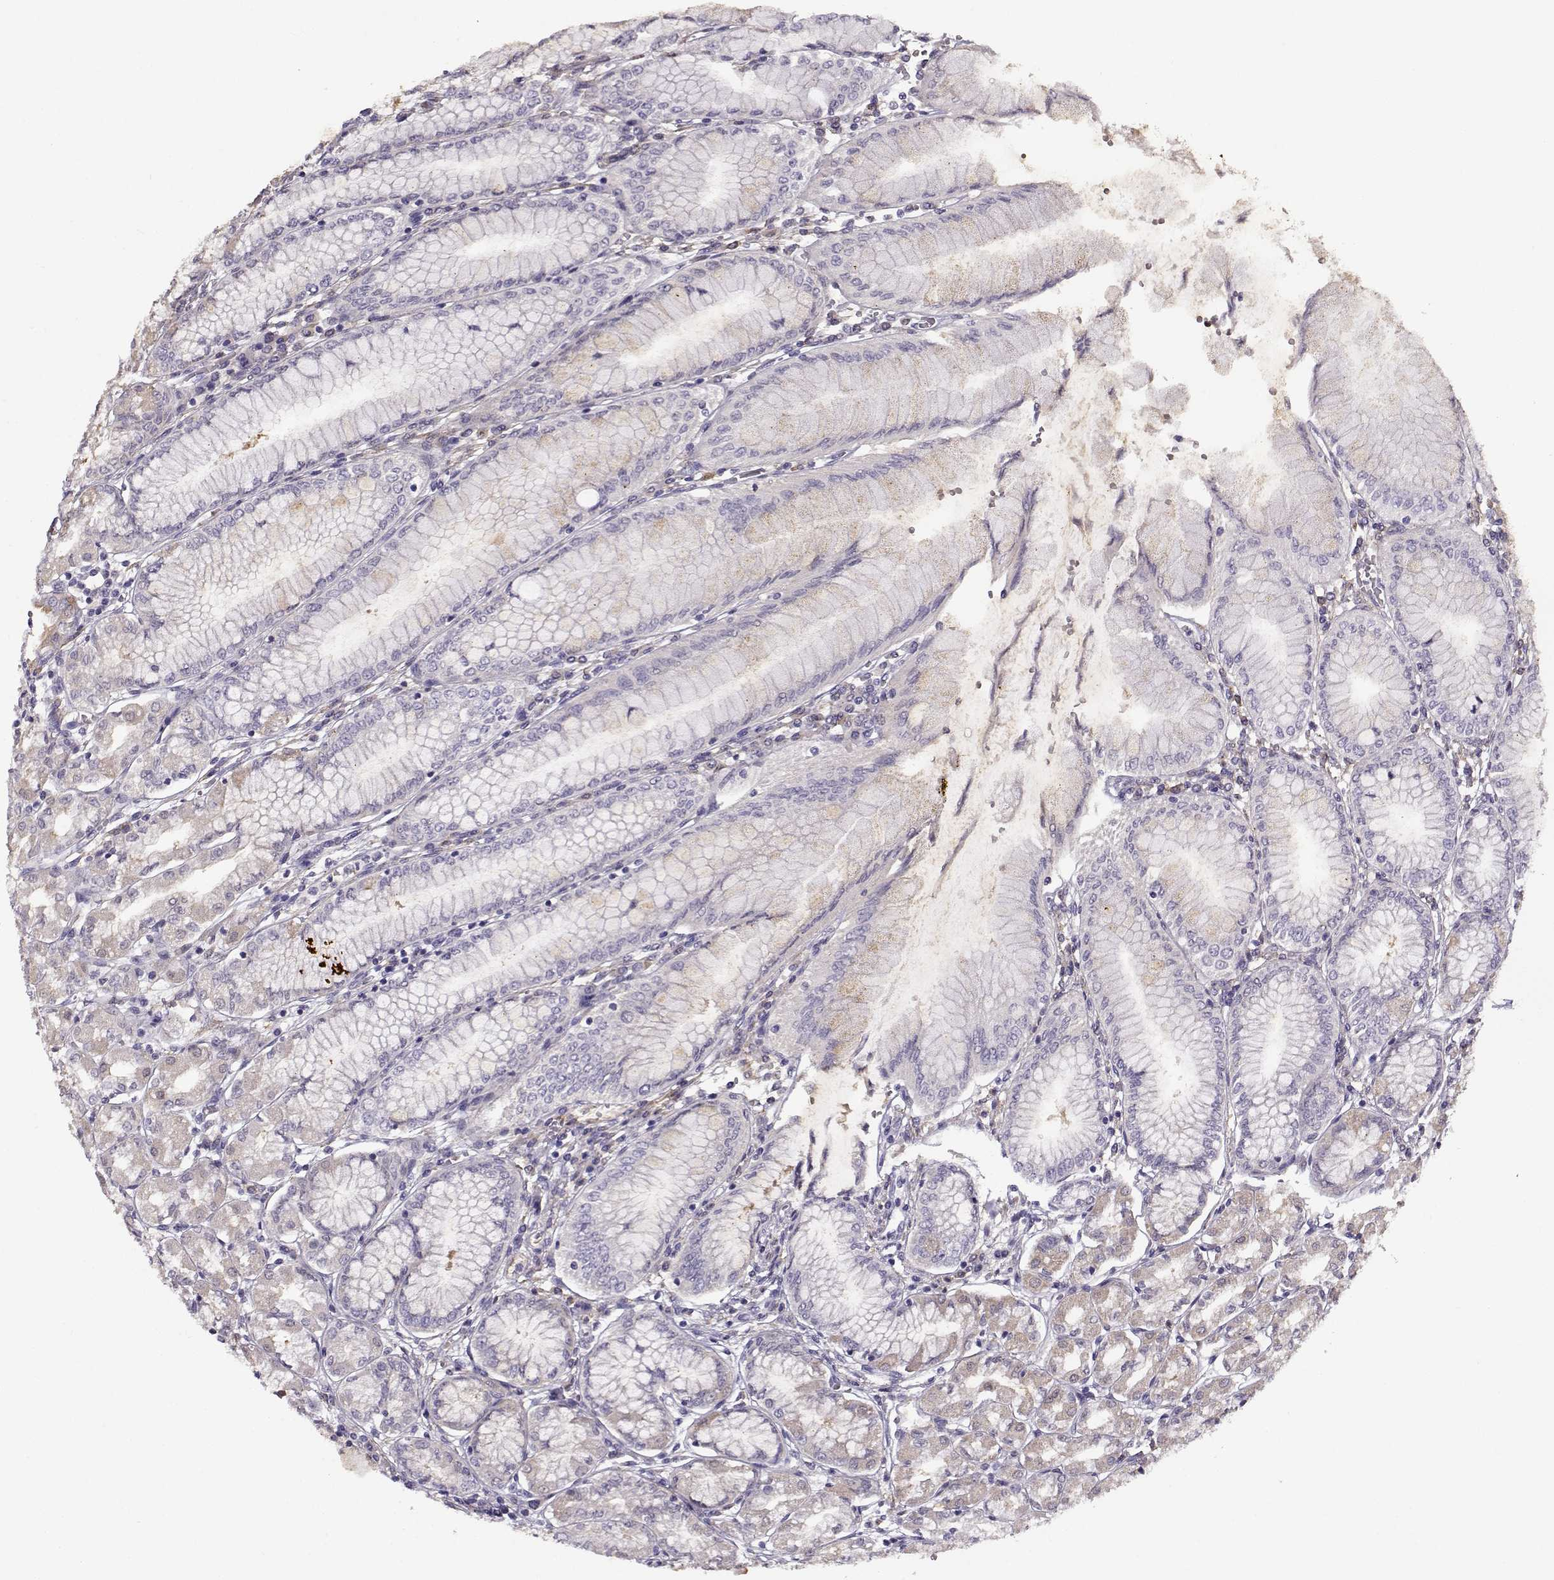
{"staining": {"intensity": "weak", "quantity": "<25%", "location": "cytoplasmic/membranous"}, "tissue": "stomach", "cell_type": "Glandular cells", "image_type": "normal", "snomed": [{"axis": "morphology", "description": "Normal tissue, NOS"}, {"axis": "topography", "description": "Skeletal muscle"}, {"axis": "topography", "description": "Stomach"}], "caption": "Immunohistochemistry of benign stomach exhibits no expression in glandular cells. Nuclei are stained in blue.", "gene": "UCP3", "patient": {"sex": "female", "age": 57}}